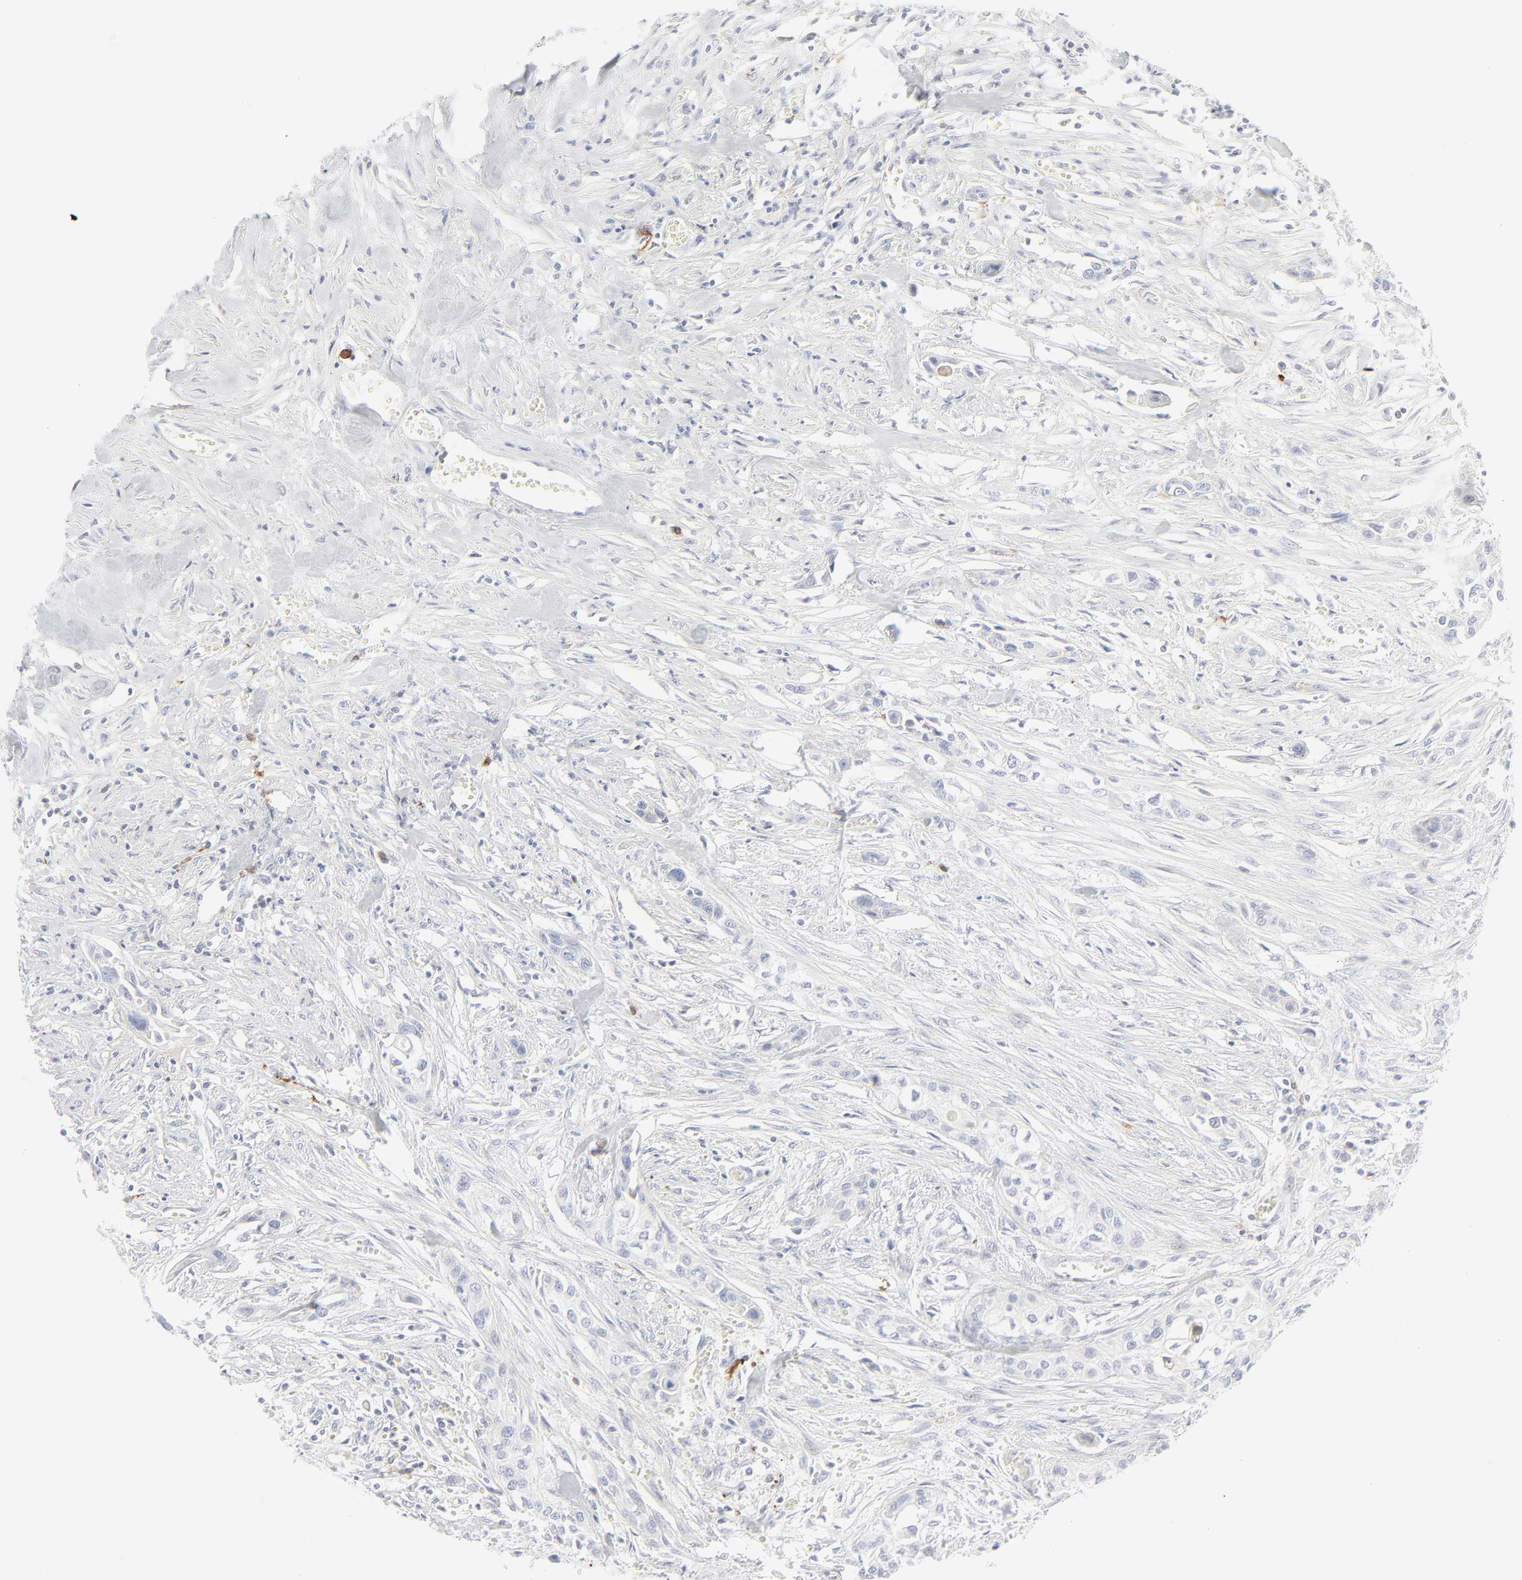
{"staining": {"intensity": "negative", "quantity": "none", "location": "none"}, "tissue": "urothelial cancer", "cell_type": "Tumor cells", "image_type": "cancer", "snomed": [{"axis": "morphology", "description": "Urothelial carcinoma, High grade"}, {"axis": "topography", "description": "Urinary bladder"}], "caption": "Immunohistochemistry photomicrograph of urothelial carcinoma (high-grade) stained for a protein (brown), which reveals no positivity in tumor cells. (Brightfield microscopy of DAB IHC at high magnification).", "gene": "CCR7", "patient": {"sex": "male", "age": 74}}